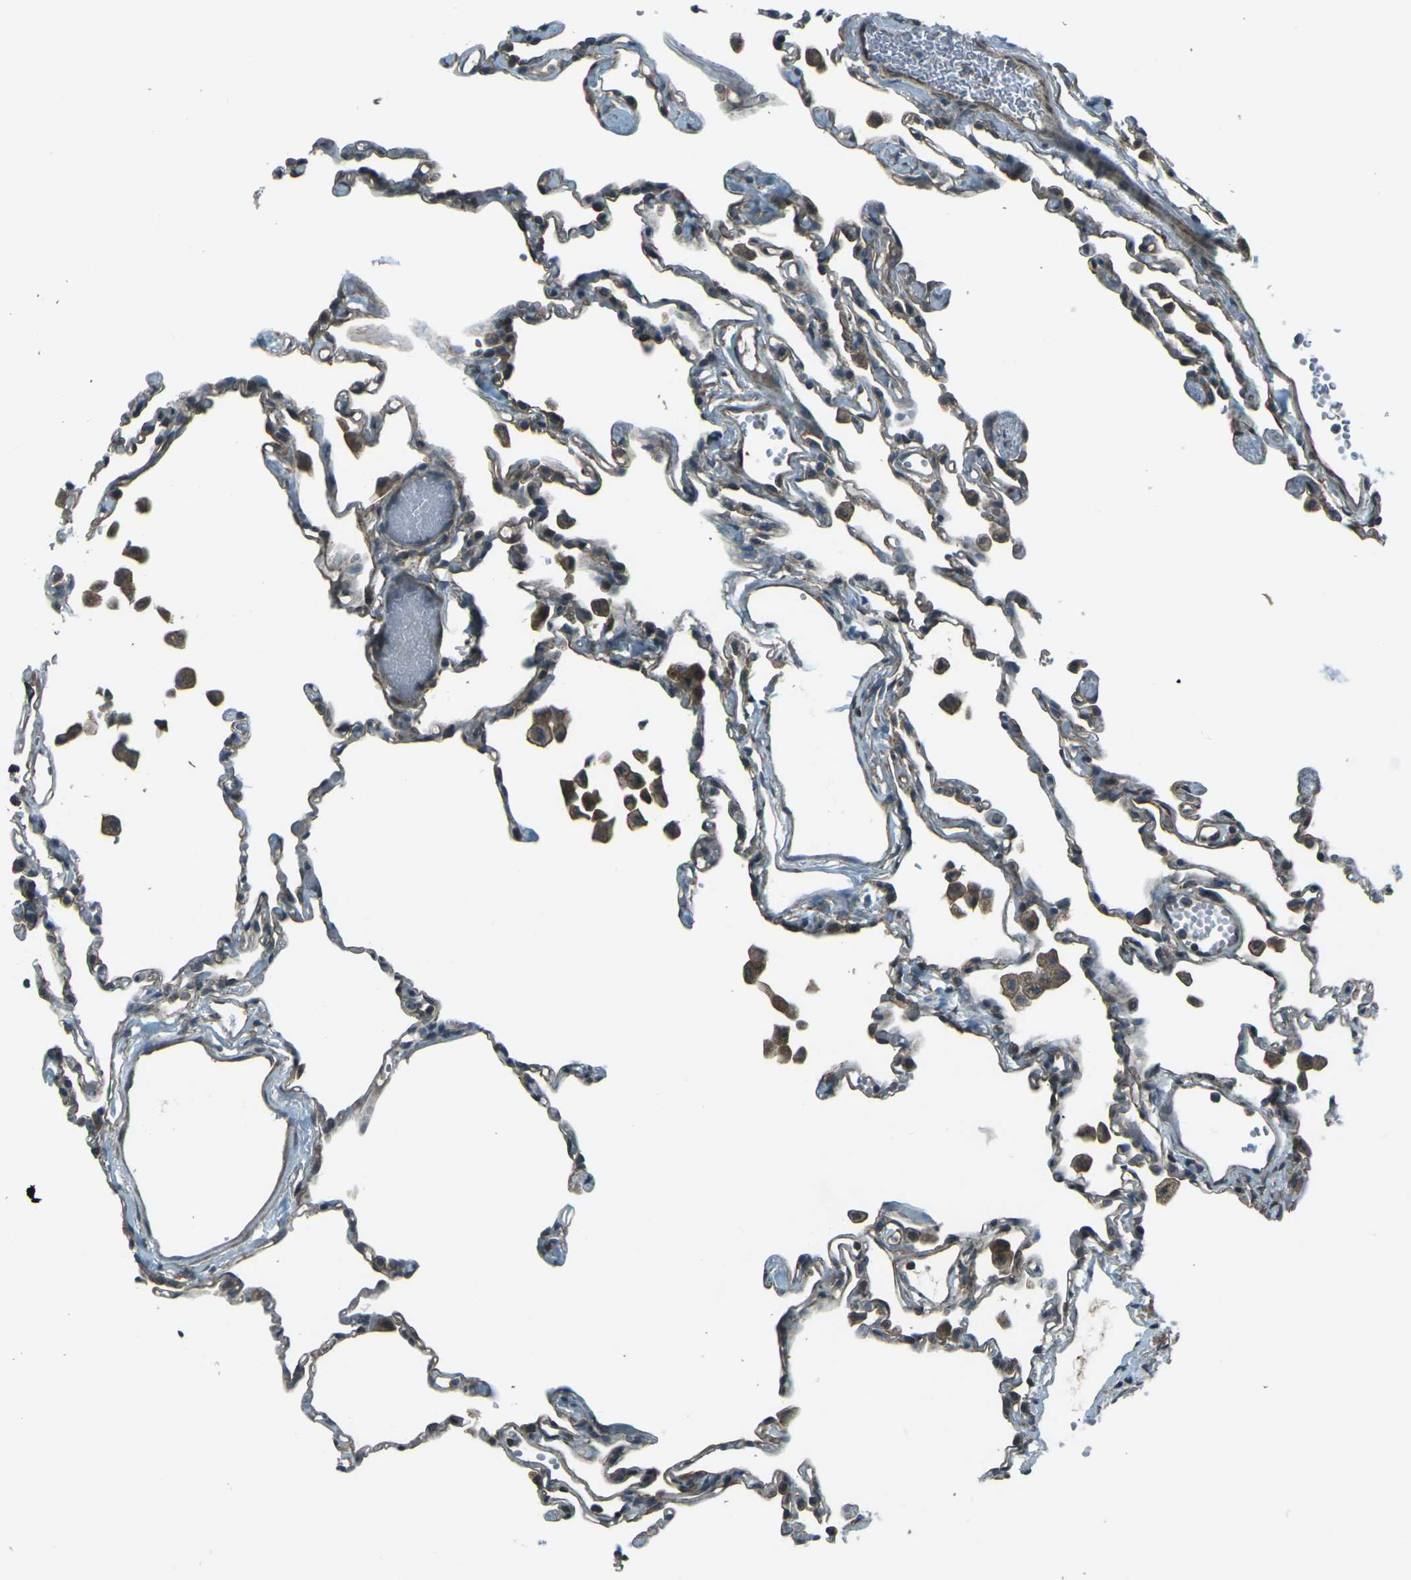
{"staining": {"intensity": "moderate", "quantity": "25%-75%", "location": "cytoplasmic/membranous"}, "tissue": "lung", "cell_type": "Alveolar cells", "image_type": "normal", "snomed": [{"axis": "morphology", "description": "Normal tissue, NOS"}, {"axis": "topography", "description": "Lung"}], "caption": "The photomicrograph demonstrates staining of unremarkable lung, revealing moderate cytoplasmic/membranous protein staining (brown color) within alveolar cells. (DAB (3,3'-diaminobenzidine) IHC with brightfield microscopy, high magnification).", "gene": "LSMEM1", "patient": {"sex": "female", "age": 49}}